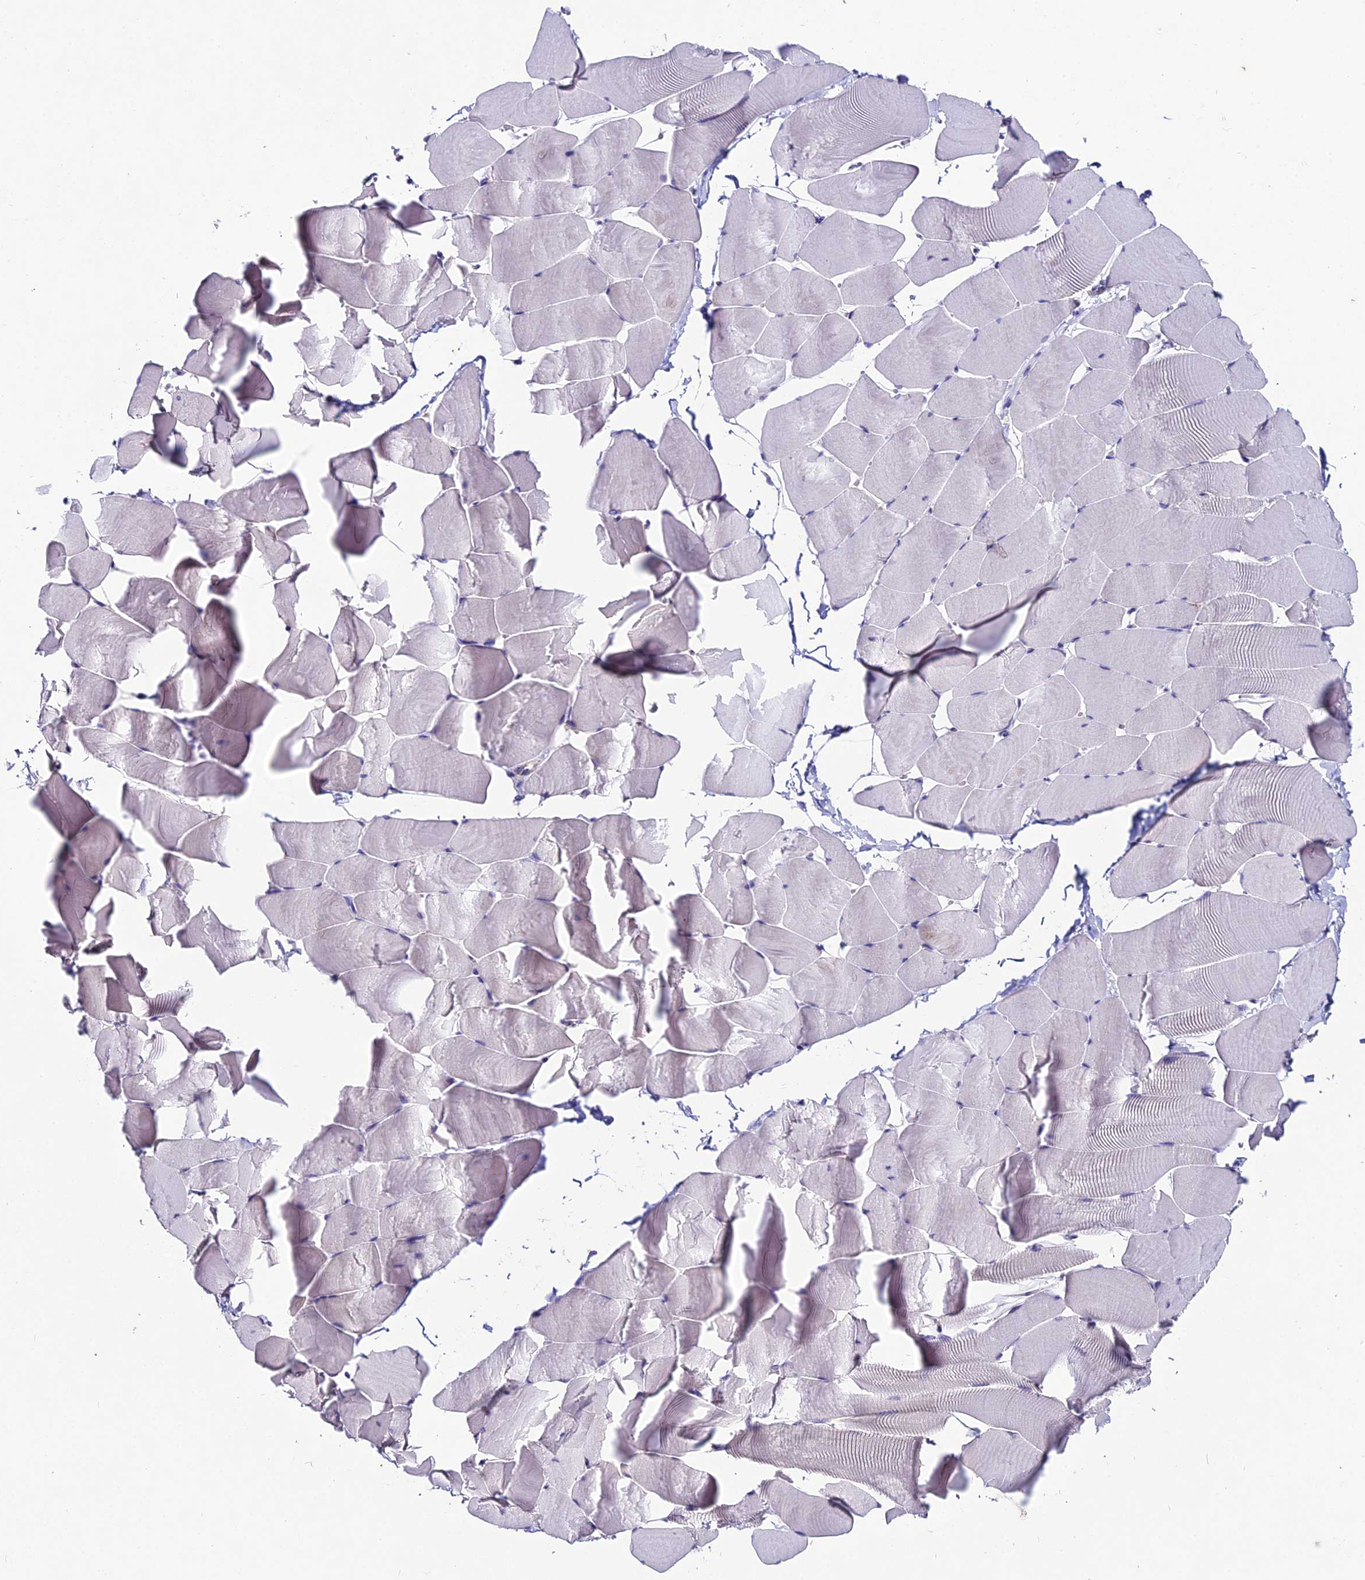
{"staining": {"intensity": "negative", "quantity": "none", "location": "none"}, "tissue": "skeletal muscle", "cell_type": "Myocytes", "image_type": "normal", "snomed": [{"axis": "morphology", "description": "Normal tissue, NOS"}, {"axis": "topography", "description": "Skeletal muscle"}], "caption": "Human skeletal muscle stained for a protein using immunohistochemistry reveals no expression in myocytes.", "gene": "LGALS7", "patient": {"sex": "male", "age": 25}}